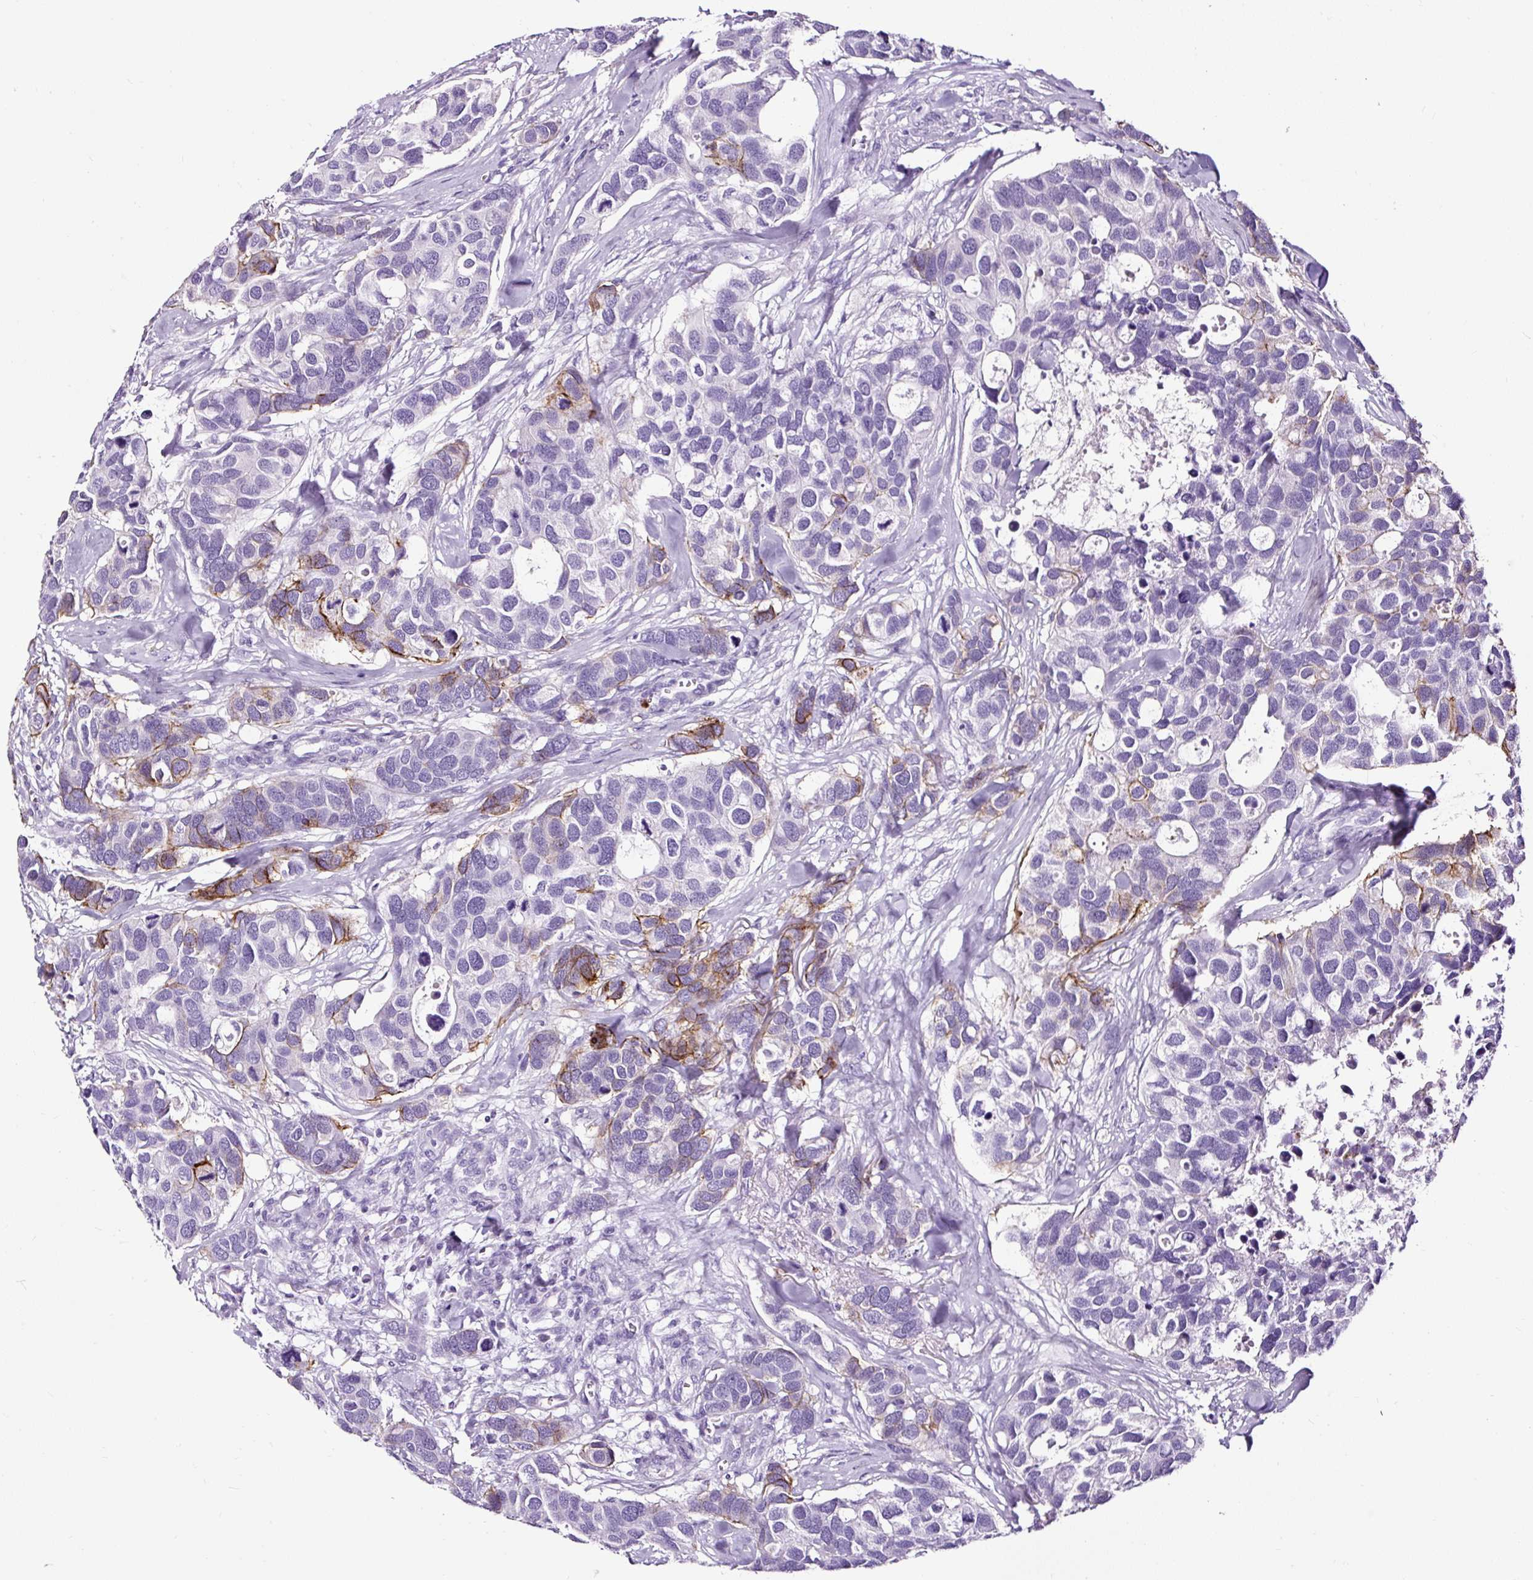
{"staining": {"intensity": "moderate", "quantity": "<25%", "location": "cytoplasmic/membranous"}, "tissue": "breast cancer", "cell_type": "Tumor cells", "image_type": "cancer", "snomed": [{"axis": "morphology", "description": "Duct carcinoma"}, {"axis": "topography", "description": "Breast"}], "caption": "This is a photomicrograph of IHC staining of breast cancer, which shows moderate expression in the cytoplasmic/membranous of tumor cells.", "gene": "SLC7A8", "patient": {"sex": "female", "age": 83}}